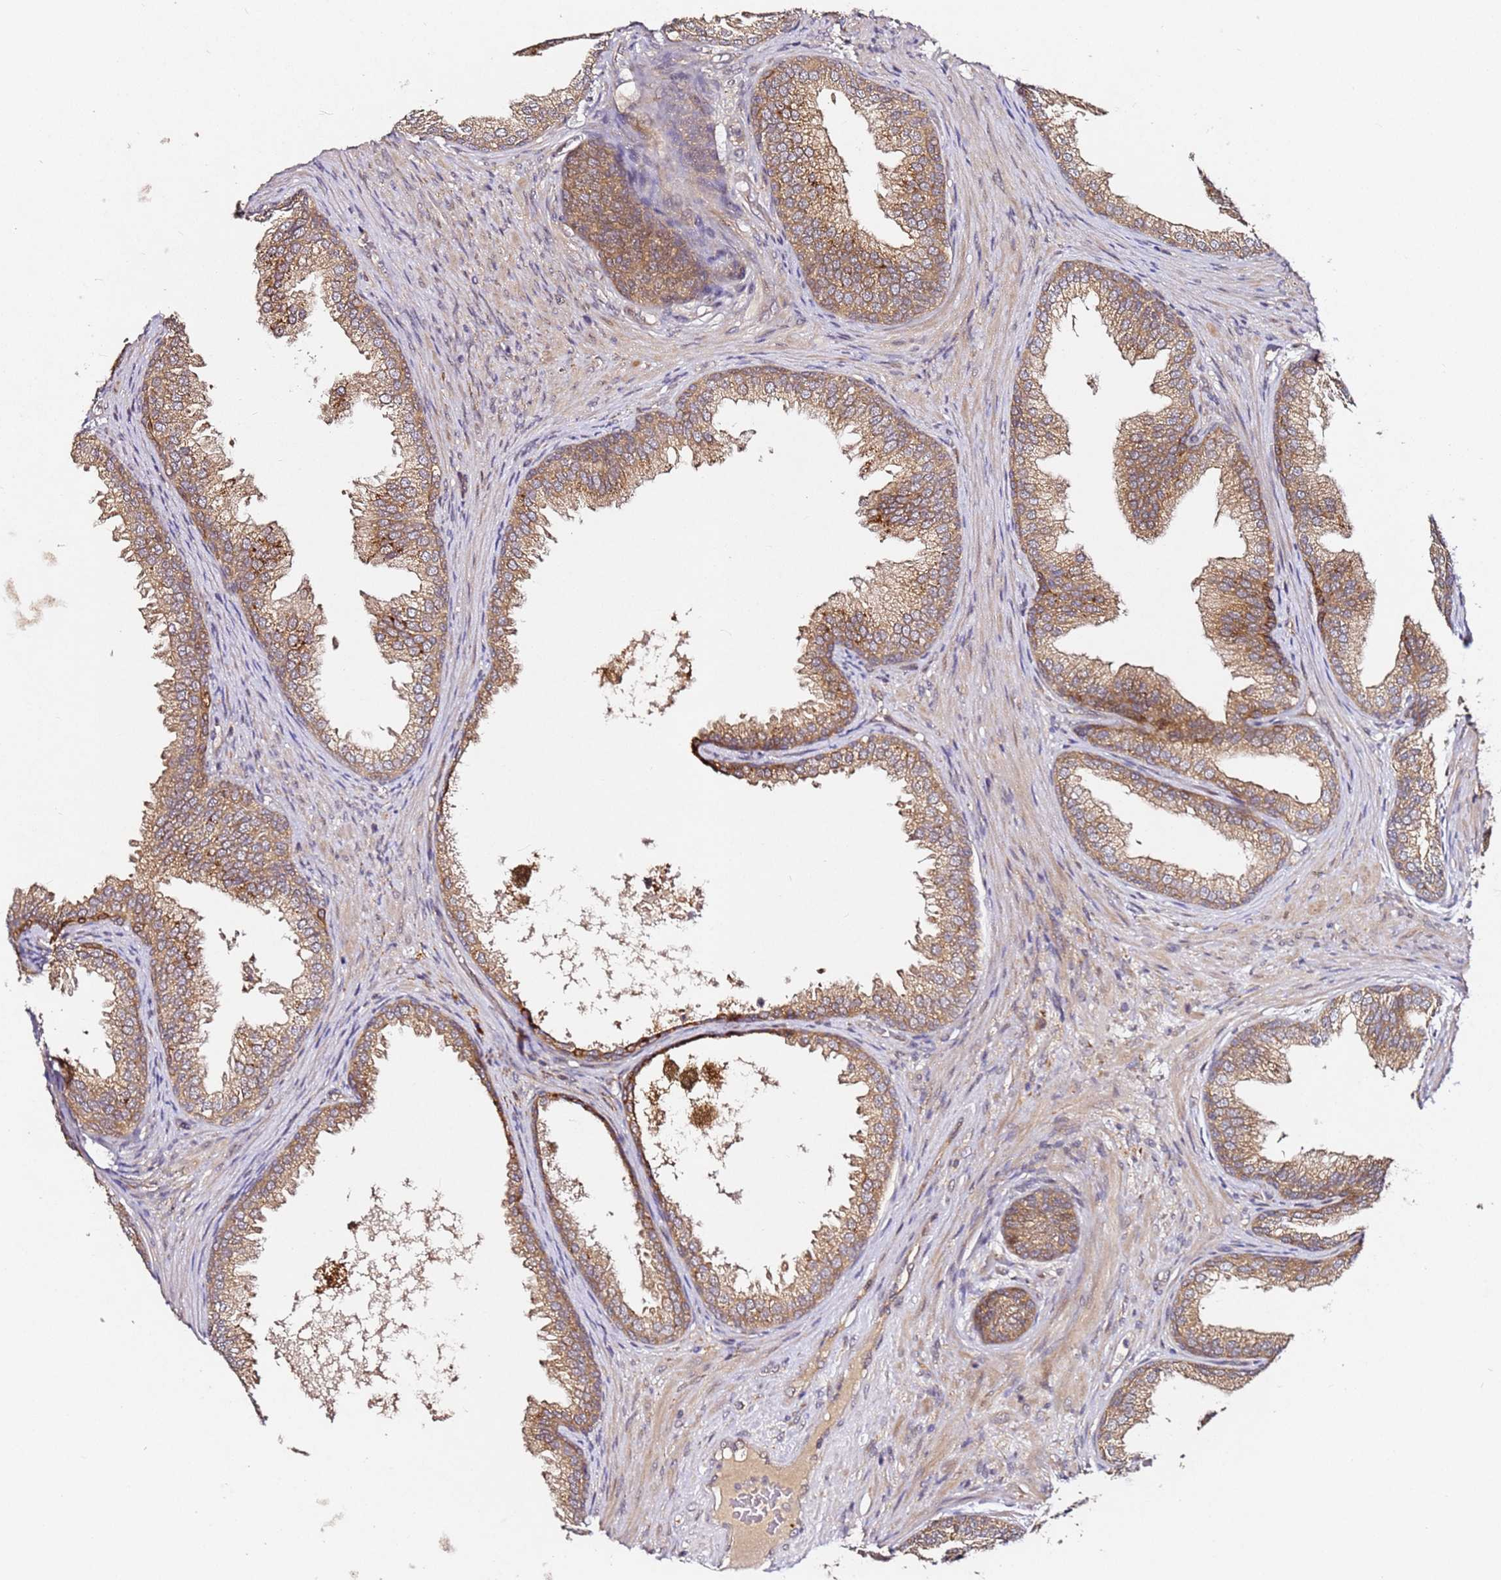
{"staining": {"intensity": "moderate", "quantity": ">75%", "location": "cytoplasmic/membranous"}, "tissue": "prostate", "cell_type": "Glandular cells", "image_type": "normal", "snomed": [{"axis": "morphology", "description": "Normal tissue, NOS"}, {"axis": "topography", "description": "Prostate"}], "caption": "DAB (3,3'-diaminobenzidine) immunohistochemical staining of normal prostate reveals moderate cytoplasmic/membranous protein staining in approximately >75% of glandular cells.", "gene": "ALG11", "patient": {"sex": "male", "age": 76}}